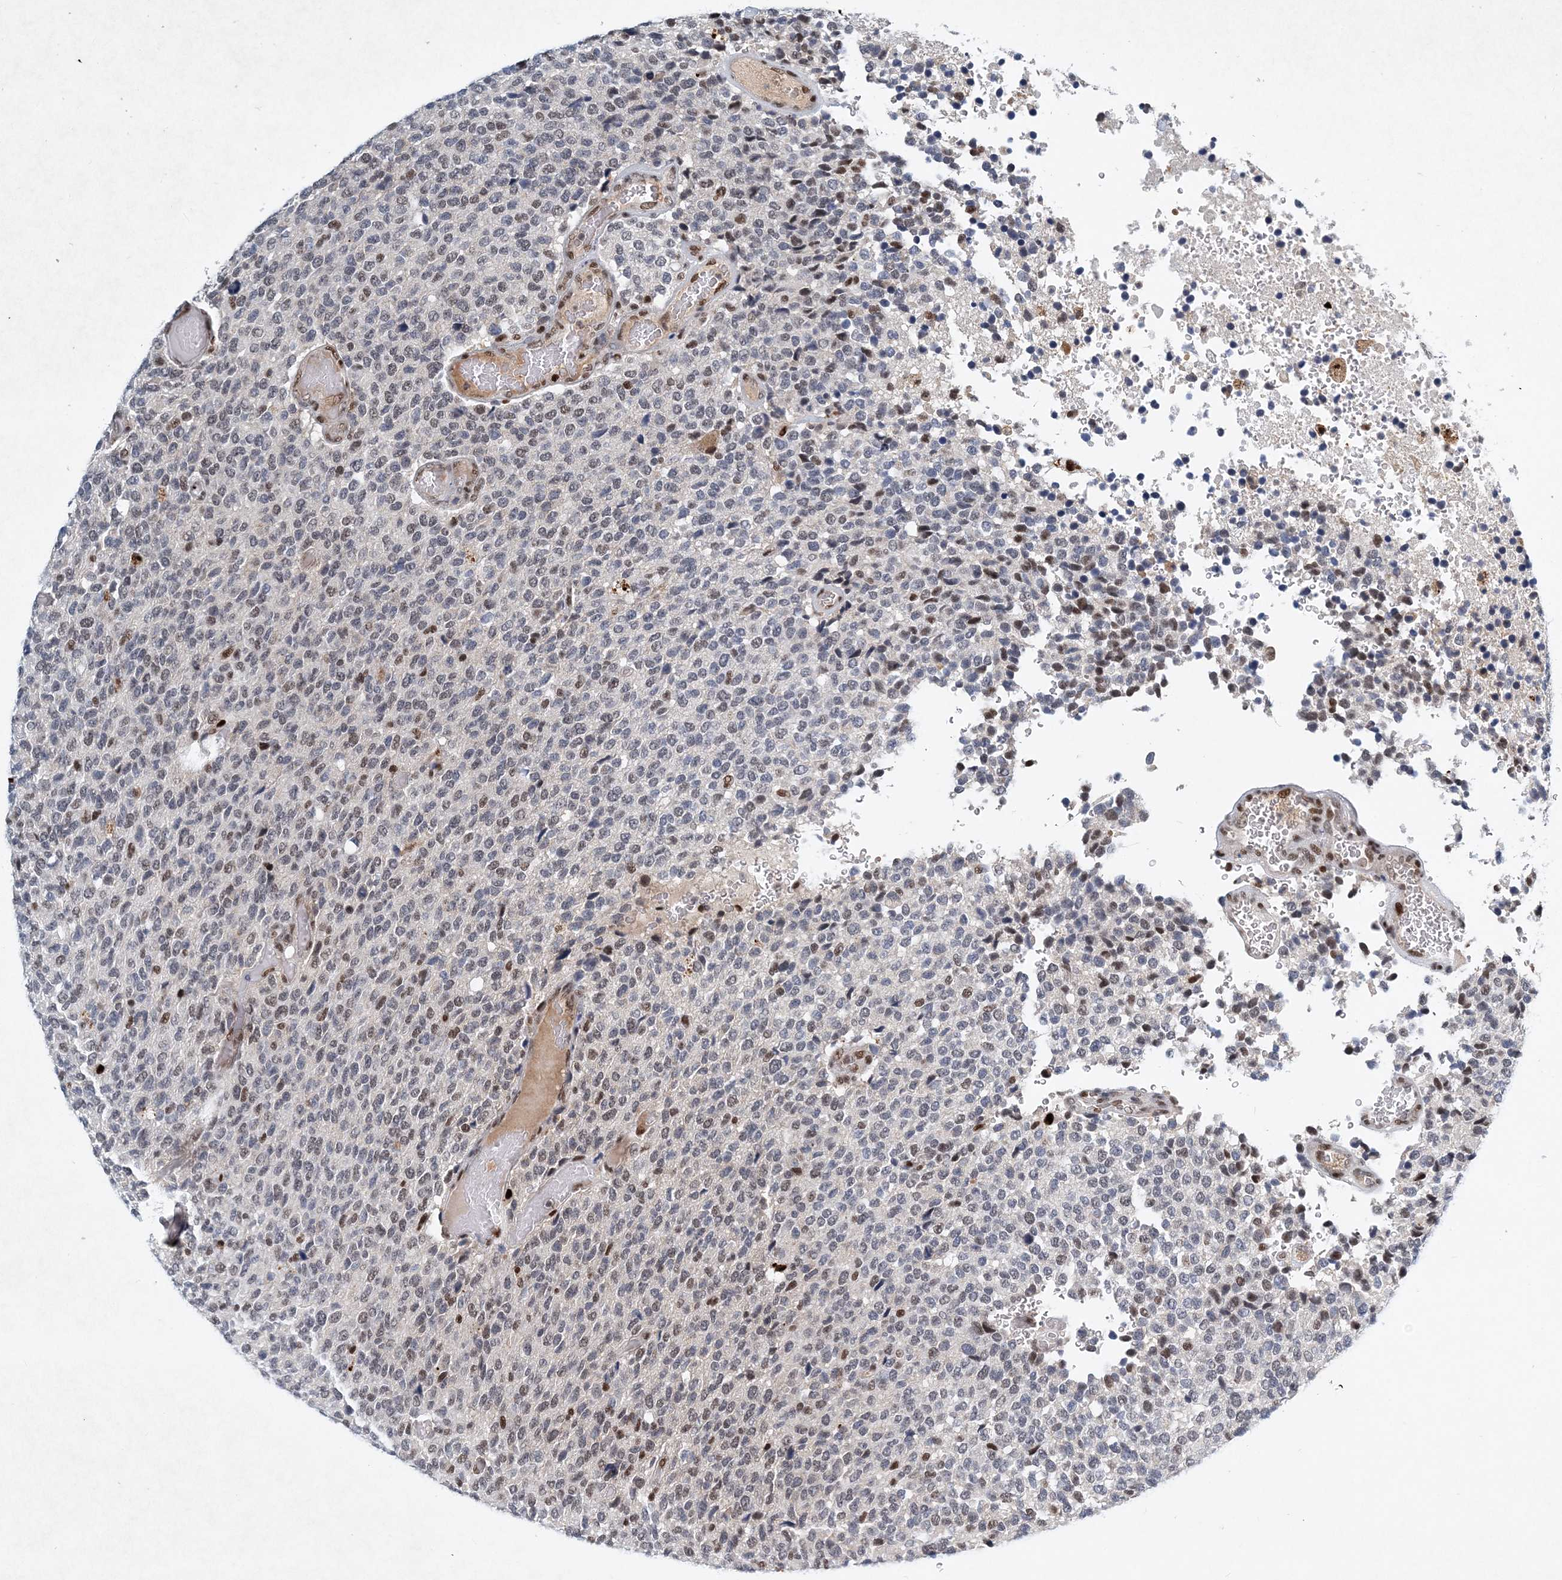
{"staining": {"intensity": "negative", "quantity": "none", "location": "none"}, "tissue": "glioma", "cell_type": "Tumor cells", "image_type": "cancer", "snomed": [{"axis": "morphology", "description": "Glioma, malignant, High grade"}, {"axis": "topography", "description": "pancreas cauda"}], "caption": "A high-resolution micrograph shows immunohistochemistry (IHC) staining of malignant high-grade glioma, which displays no significant positivity in tumor cells.", "gene": "KPNA4", "patient": {"sex": "male", "age": 60}}